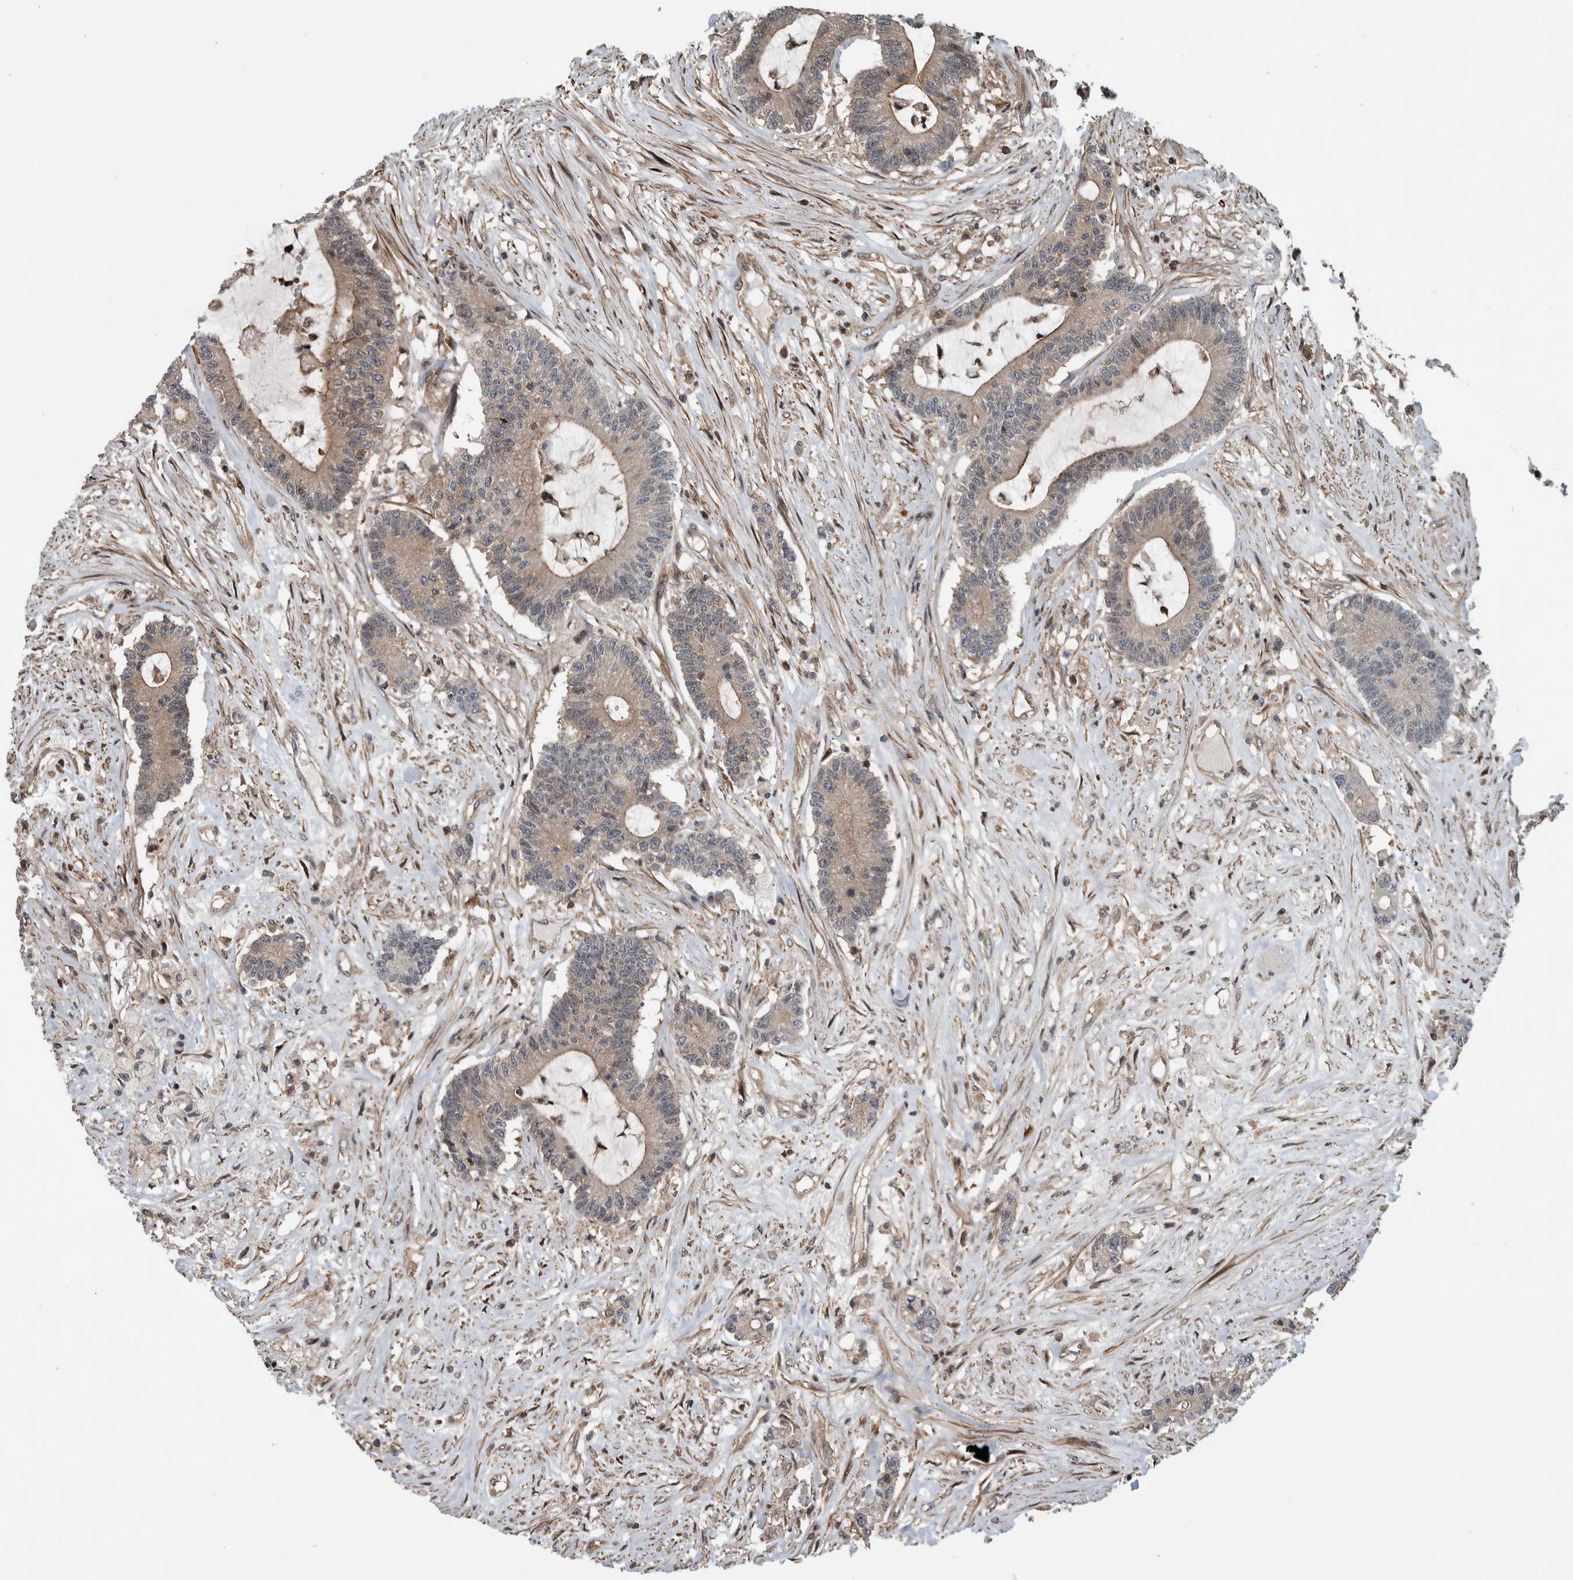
{"staining": {"intensity": "weak", "quantity": ">75%", "location": "cytoplasmic/membranous"}, "tissue": "colorectal cancer", "cell_type": "Tumor cells", "image_type": "cancer", "snomed": [{"axis": "morphology", "description": "Adenocarcinoma, NOS"}, {"axis": "topography", "description": "Colon"}], "caption": "Human colorectal adenocarcinoma stained with a protein marker demonstrates weak staining in tumor cells.", "gene": "ARFGEF1", "patient": {"sex": "female", "age": 84}}